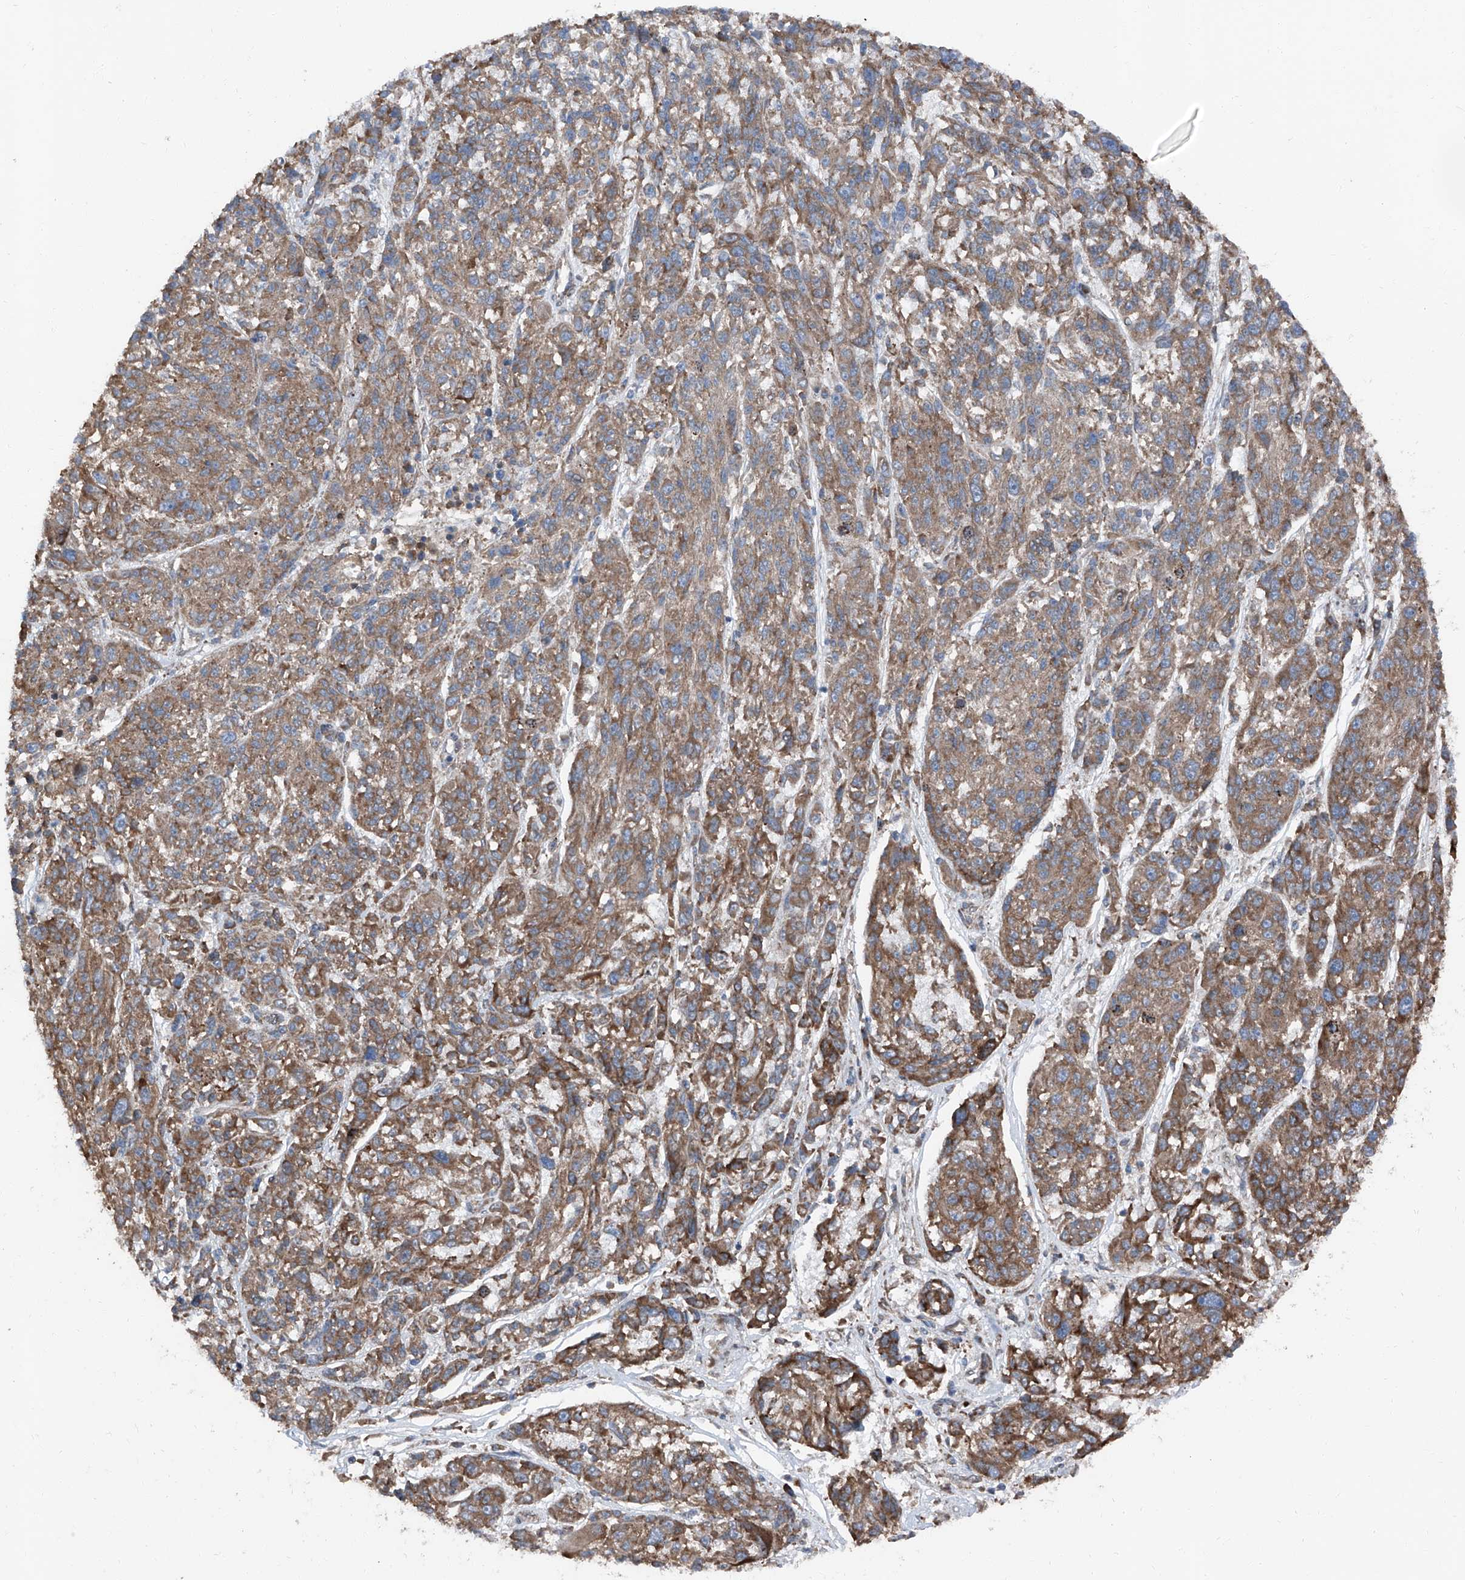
{"staining": {"intensity": "moderate", "quantity": ">75%", "location": "cytoplasmic/membranous"}, "tissue": "melanoma", "cell_type": "Tumor cells", "image_type": "cancer", "snomed": [{"axis": "morphology", "description": "Malignant melanoma, NOS"}, {"axis": "topography", "description": "Skin"}], "caption": "Moderate cytoplasmic/membranous positivity for a protein is identified in about >75% of tumor cells of malignant melanoma using immunohistochemistry (IHC).", "gene": "LIMK1", "patient": {"sex": "male", "age": 53}}